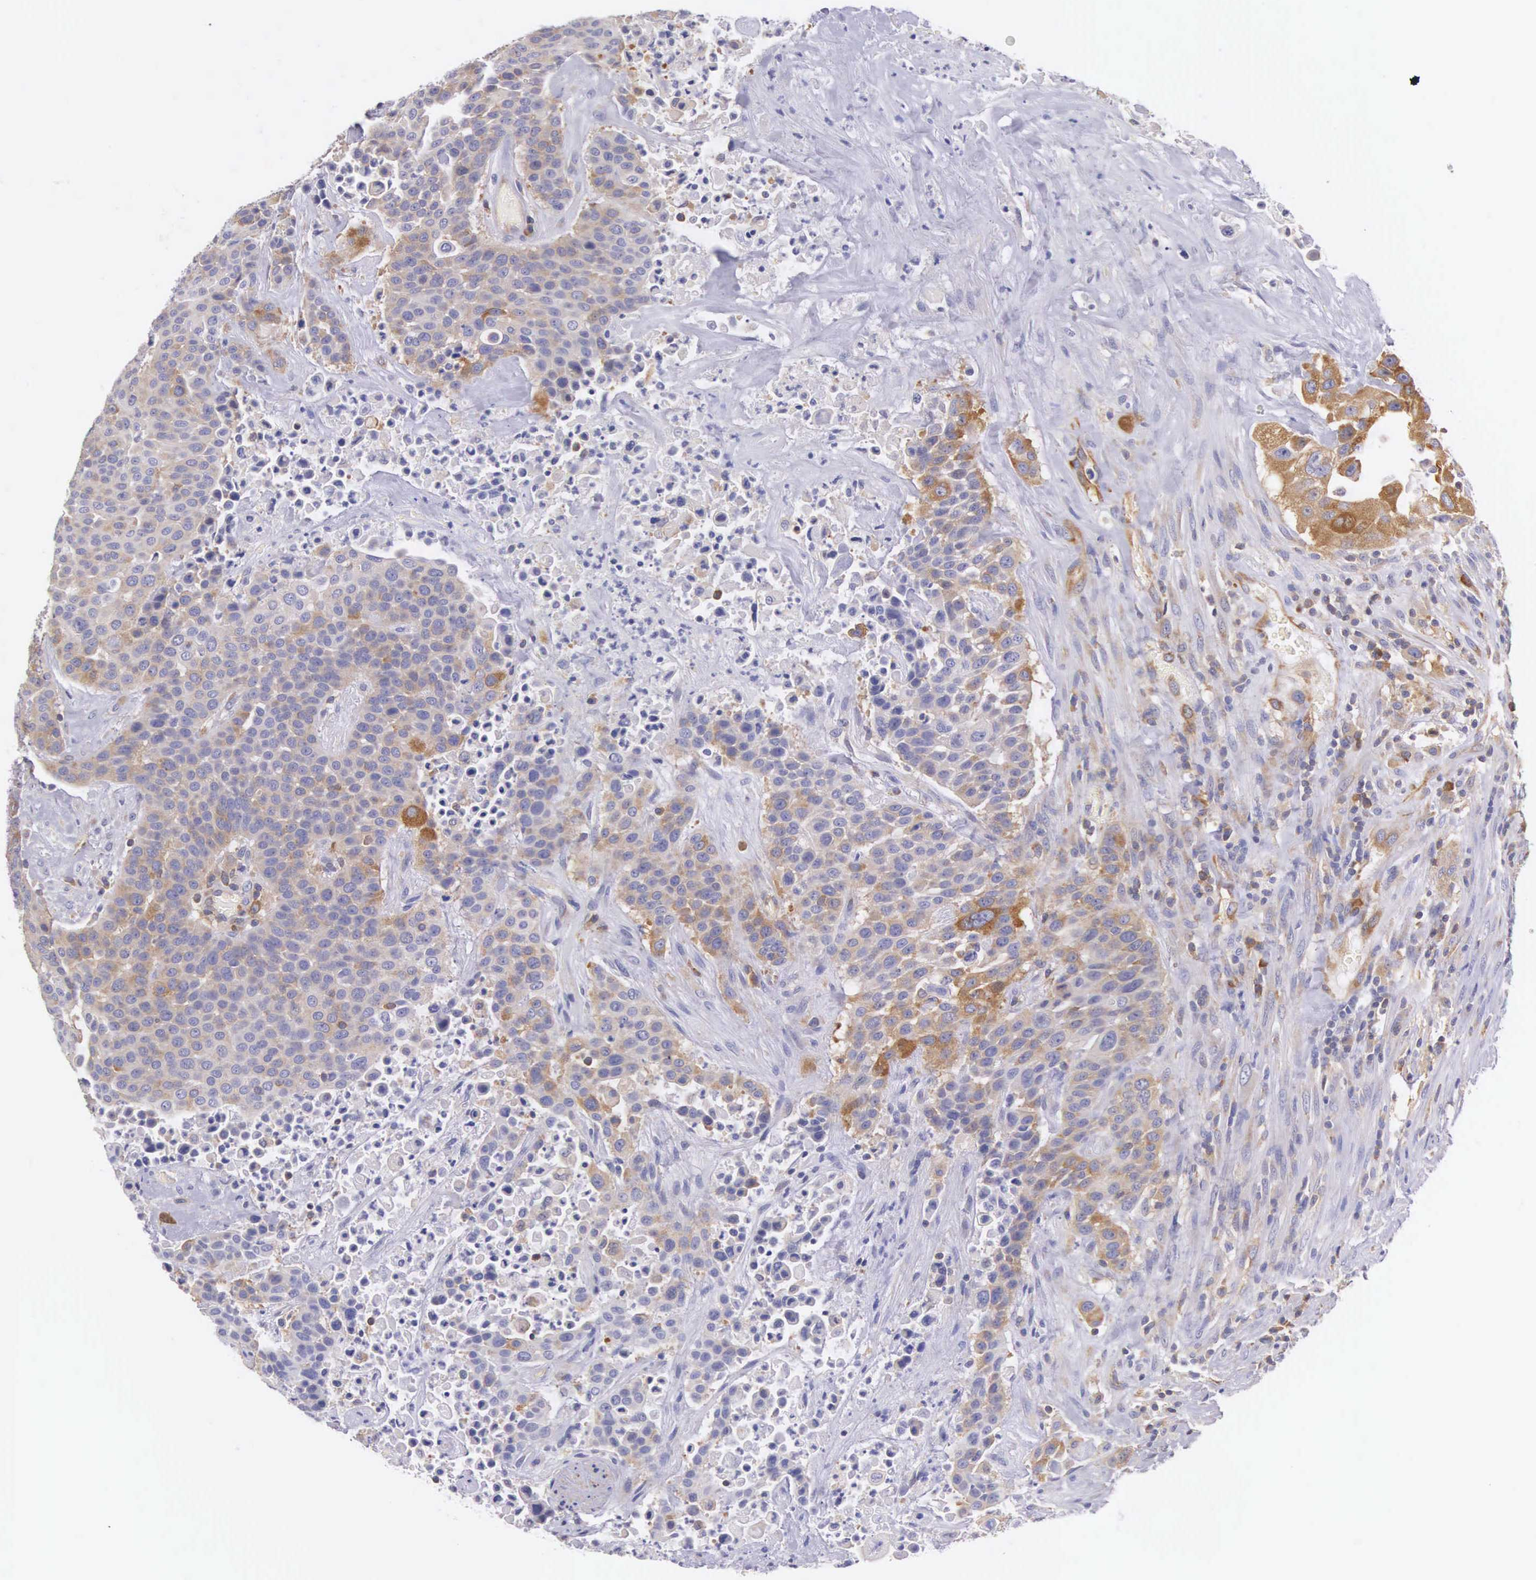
{"staining": {"intensity": "weak", "quantity": "25%-75%", "location": "cytoplasmic/membranous"}, "tissue": "urothelial cancer", "cell_type": "Tumor cells", "image_type": "cancer", "snomed": [{"axis": "morphology", "description": "Urothelial carcinoma, High grade"}, {"axis": "topography", "description": "Urinary bladder"}], "caption": "Tumor cells display weak cytoplasmic/membranous positivity in approximately 25%-75% of cells in high-grade urothelial carcinoma.", "gene": "OSBPL3", "patient": {"sex": "male", "age": 74}}